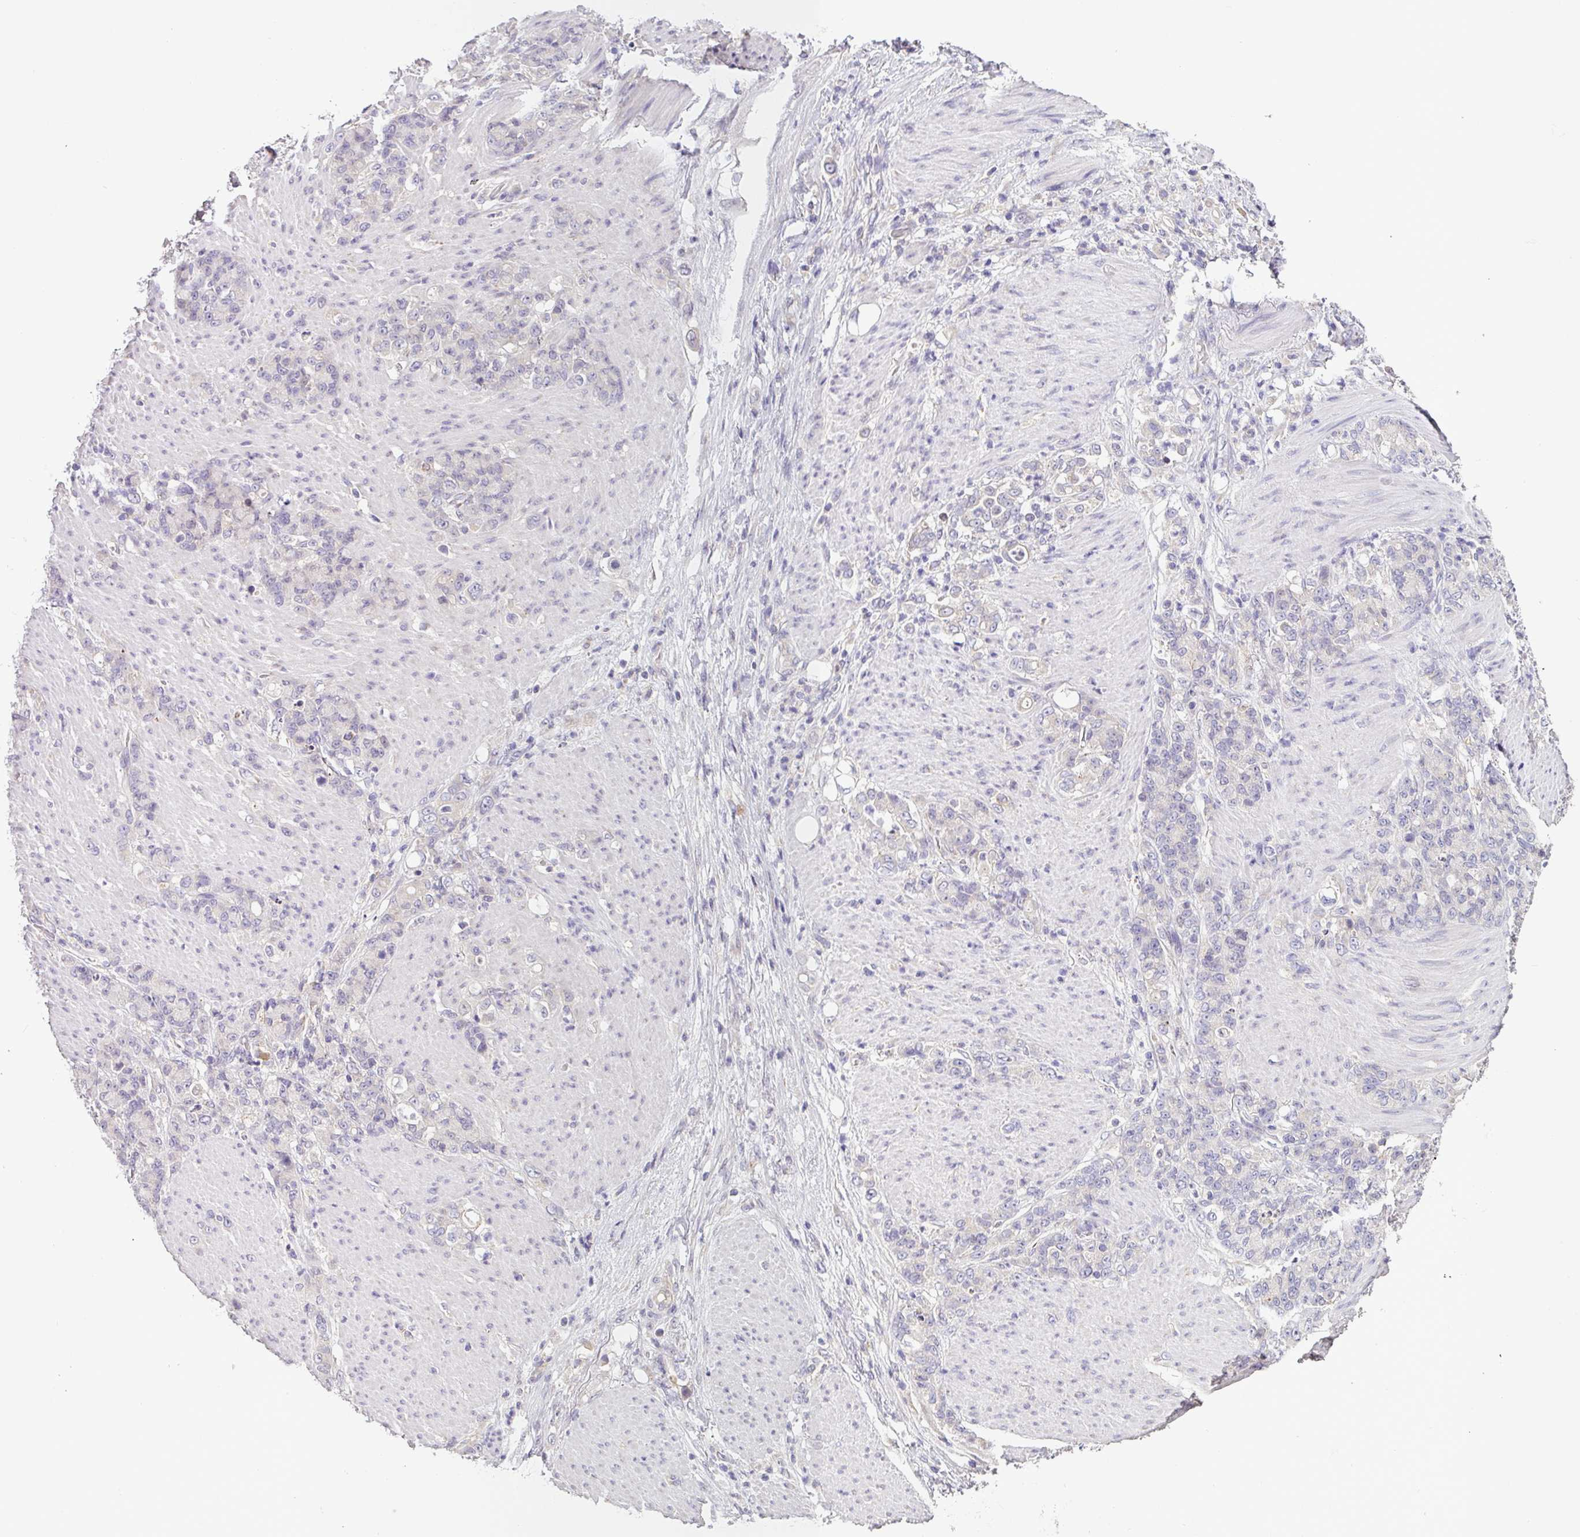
{"staining": {"intensity": "negative", "quantity": "none", "location": "none"}, "tissue": "stomach cancer", "cell_type": "Tumor cells", "image_type": "cancer", "snomed": [{"axis": "morphology", "description": "Adenocarcinoma, NOS"}, {"axis": "topography", "description": "Stomach"}], "caption": "An immunohistochemistry histopathology image of stomach adenocarcinoma is shown. There is no staining in tumor cells of stomach adenocarcinoma.", "gene": "SFTPB", "patient": {"sex": "female", "age": 79}}